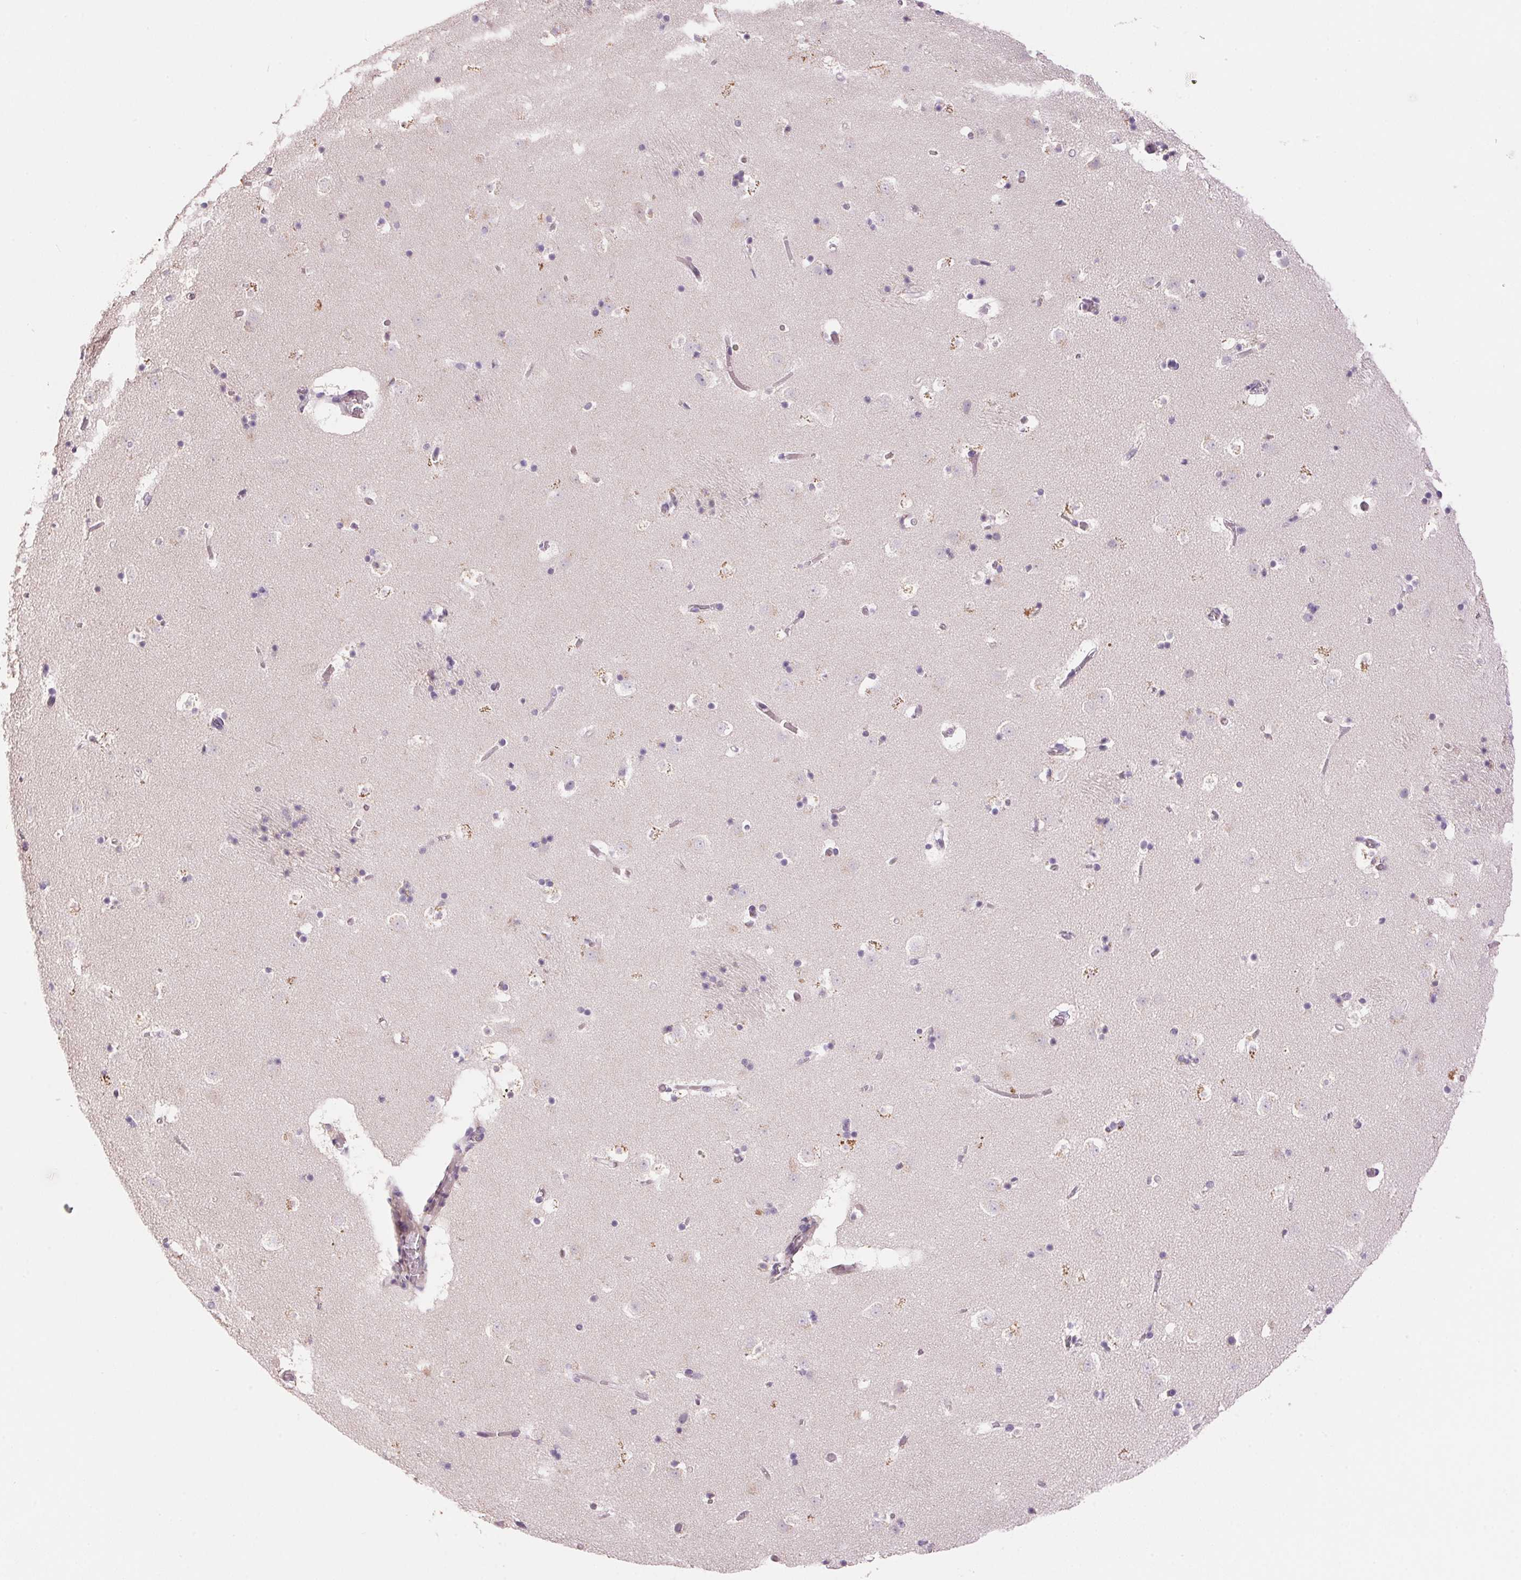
{"staining": {"intensity": "weak", "quantity": "<25%", "location": "cytoplasmic/membranous"}, "tissue": "caudate", "cell_type": "Glial cells", "image_type": "normal", "snomed": [{"axis": "morphology", "description": "Normal tissue, NOS"}, {"axis": "topography", "description": "Lateral ventricle wall"}], "caption": "IHC photomicrograph of normal caudate stained for a protein (brown), which shows no staining in glial cells. The staining is performed using DAB brown chromogen with nuclei counter-stained in using hematoxylin.", "gene": "LYZL6", "patient": {"sex": "female", "age": 42}}